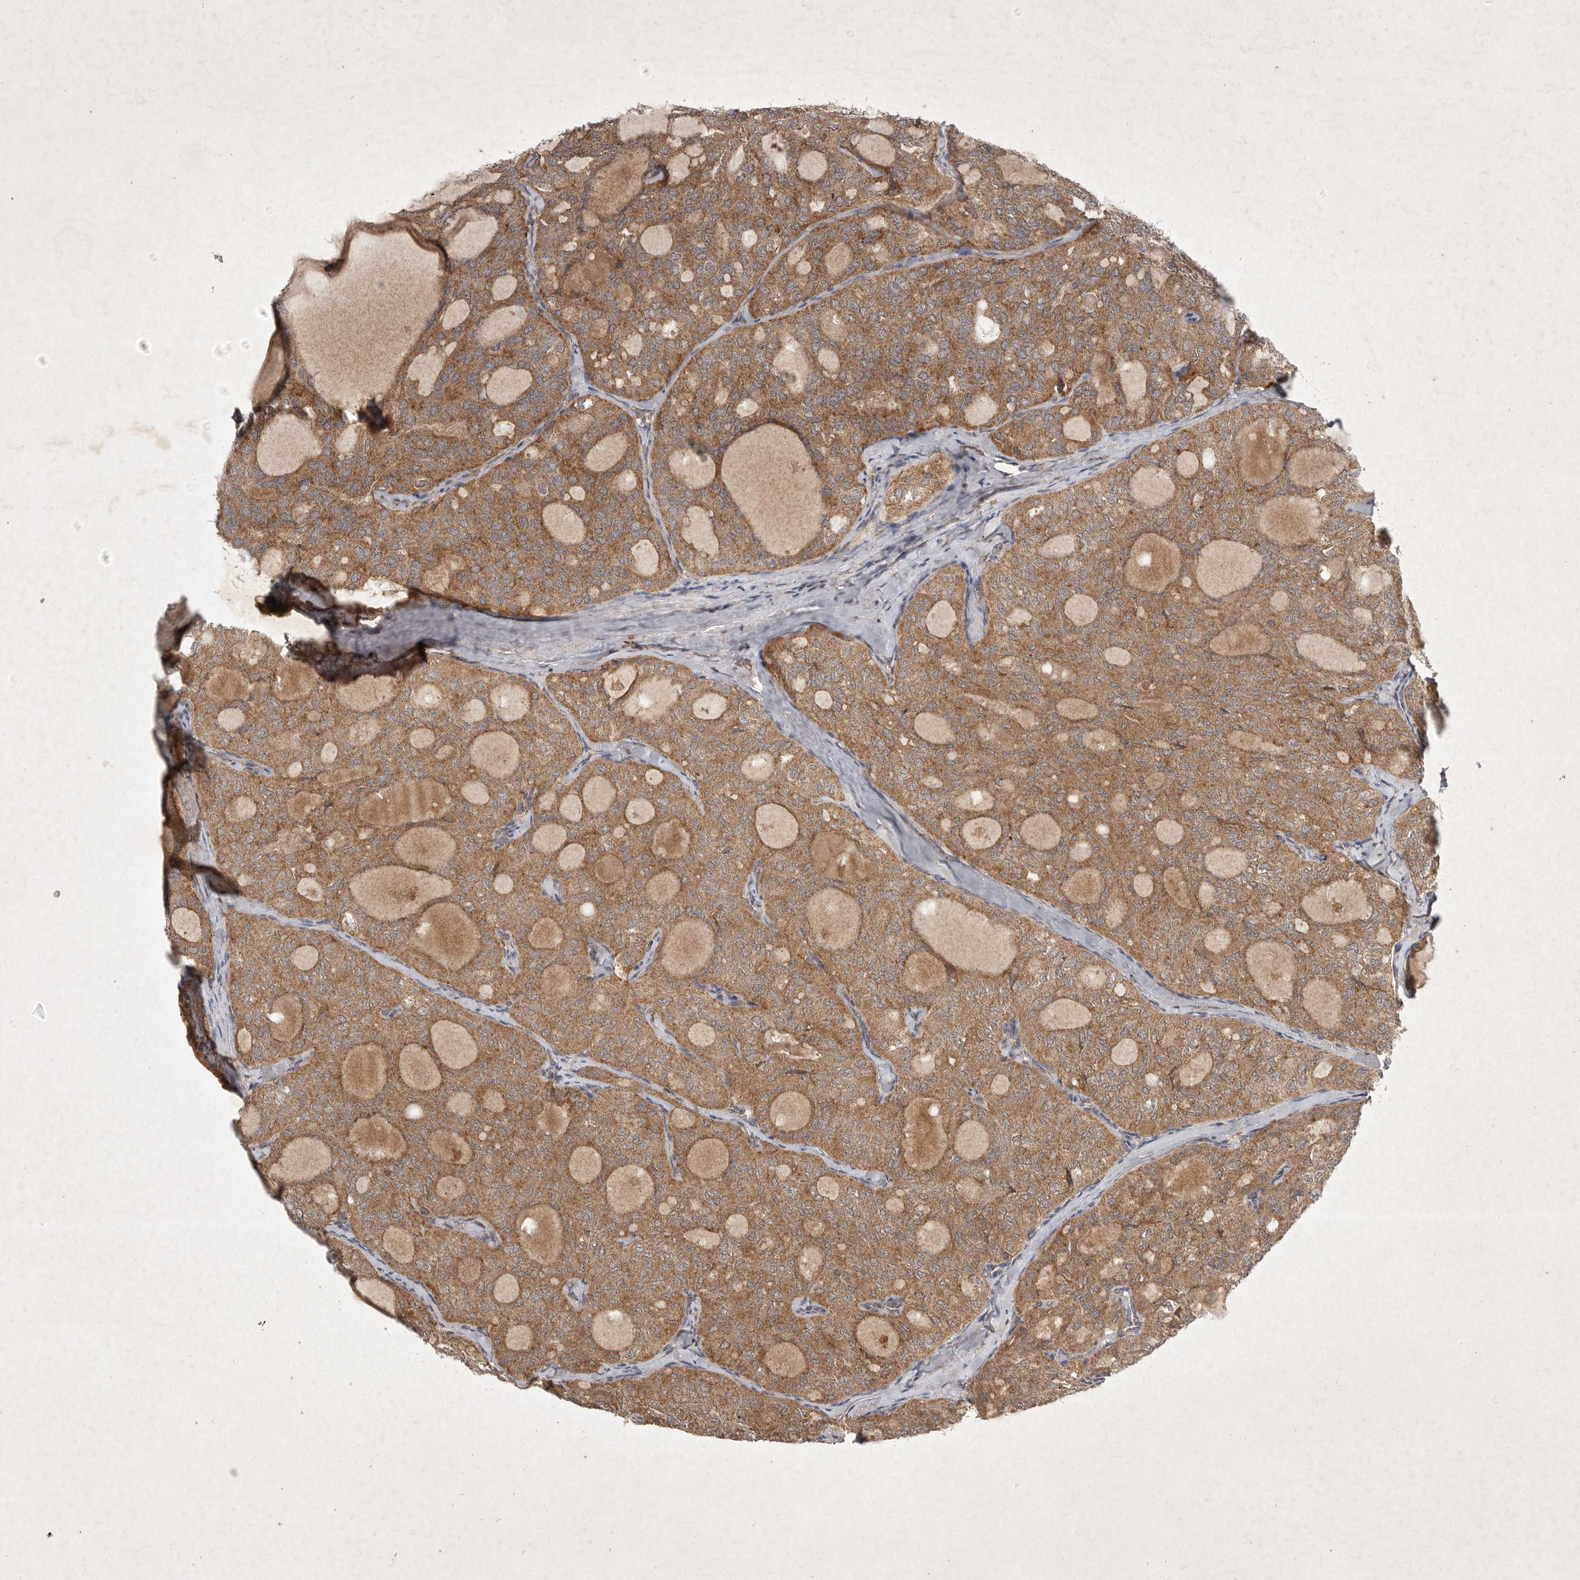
{"staining": {"intensity": "moderate", "quantity": ">75%", "location": "cytoplasmic/membranous"}, "tissue": "thyroid cancer", "cell_type": "Tumor cells", "image_type": "cancer", "snomed": [{"axis": "morphology", "description": "Follicular adenoma carcinoma, NOS"}, {"axis": "topography", "description": "Thyroid gland"}], "caption": "Protein staining by immunohistochemistry displays moderate cytoplasmic/membranous positivity in approximately >75% of tumor cells in thyroid cancer. (DAB (3,3'-diaminobenzidine) IHC, brown staining for protein, blue staining for nuclei).", "gene": "DDR1", "patient": {"sex": "male", "age": 75}}